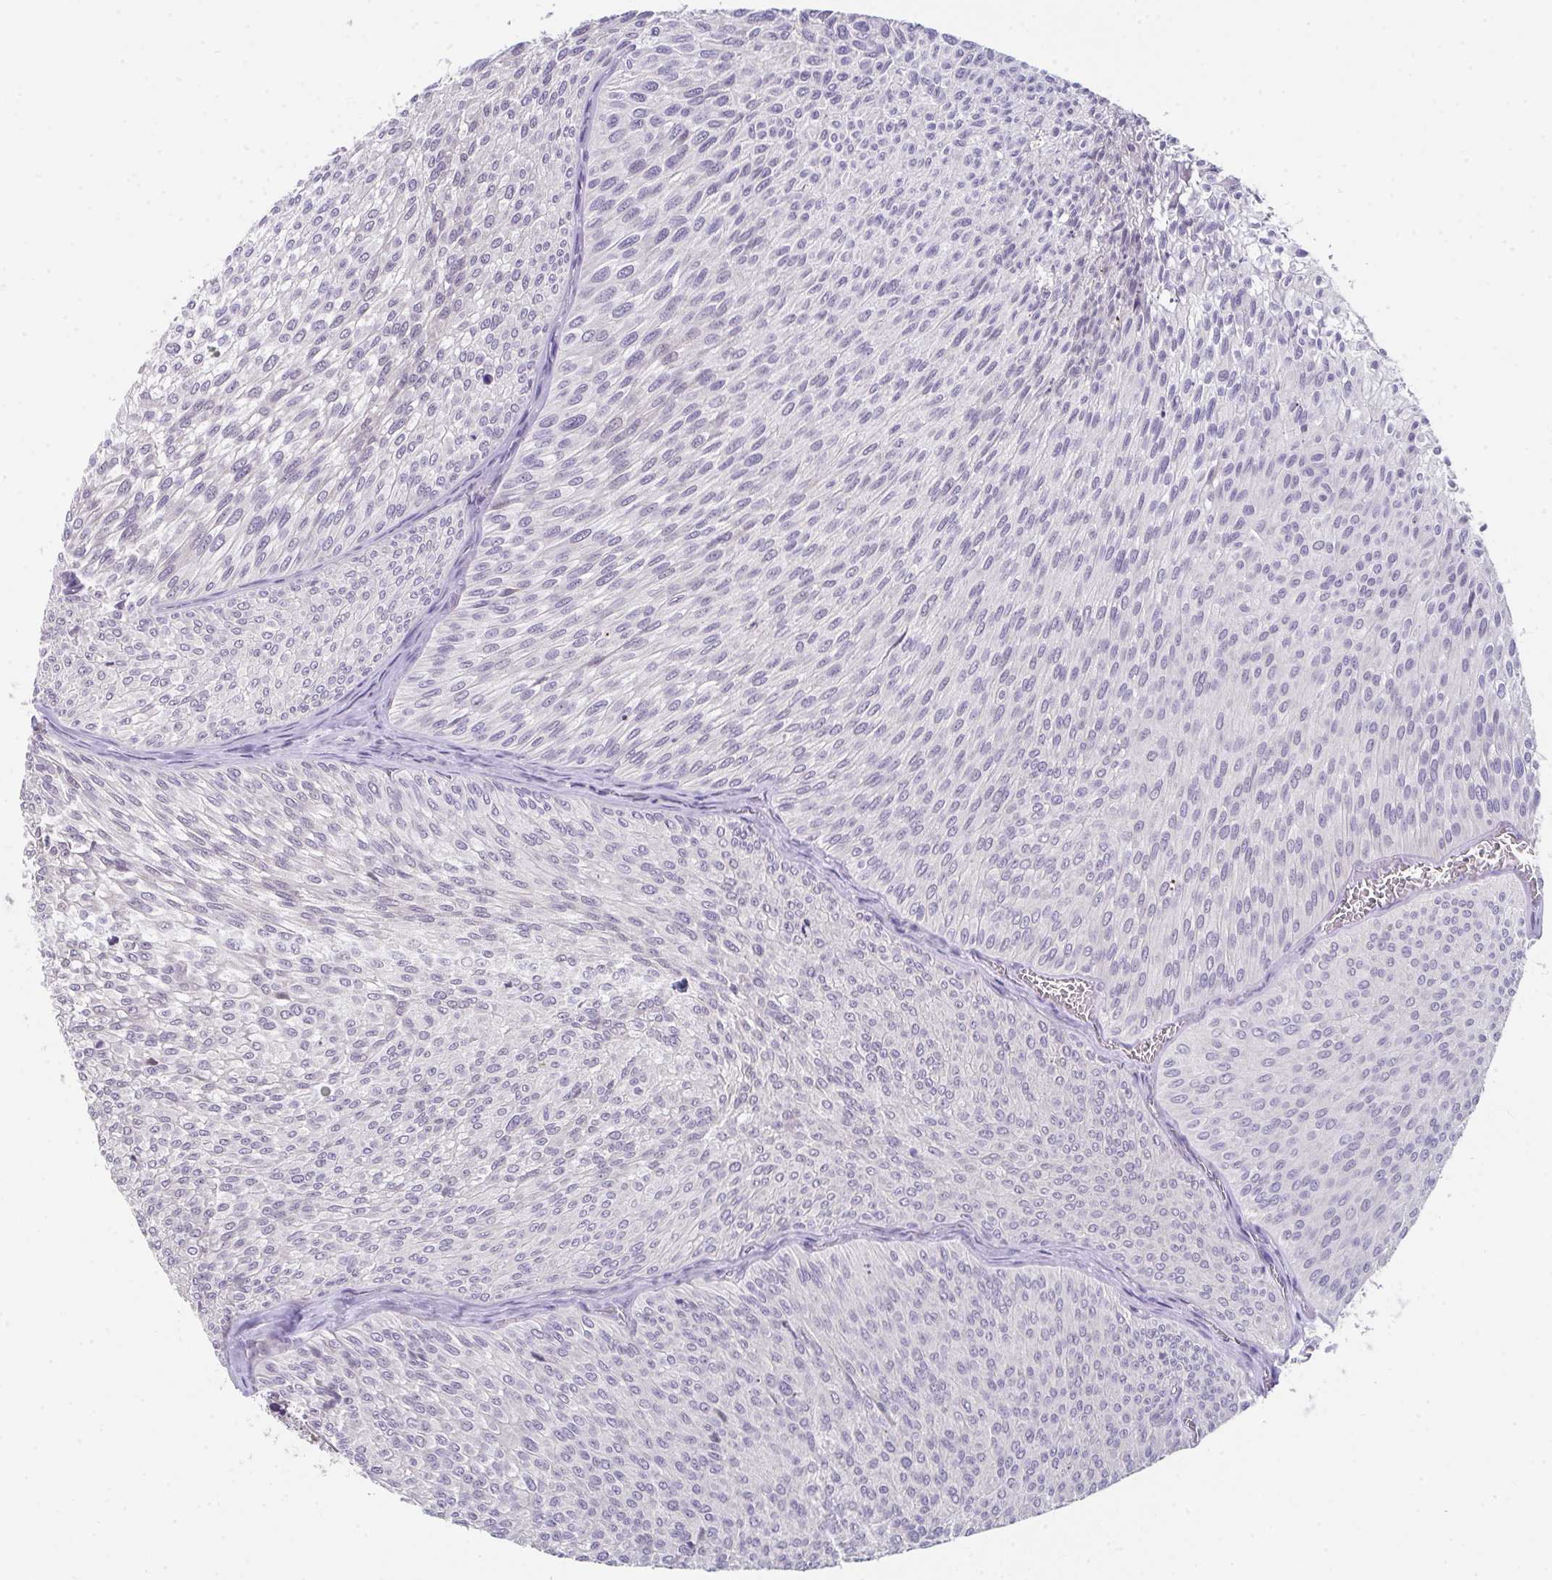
{"staining": {"intensity": "negative", "quantity": "none", "location": "none"}, "tissue": "urothelial cancer", "cell_type": "Tumor cells", "image_type": "cancer", "snomed": [{"axis": "morphology", "description": "Urothelial carcinoma, Low grade"}, {"axis": "topography", "description": "Urinary bladder"}], "caption": "An immunohistochemistry (IHC) histopathology image of urothelial cancer is shown. There is no staining in tumor cells of urothelial cancer. Nuclei are stained in blue.", "gene": "GLTPD2", "patient": {"sex": "male", "age": 91}}